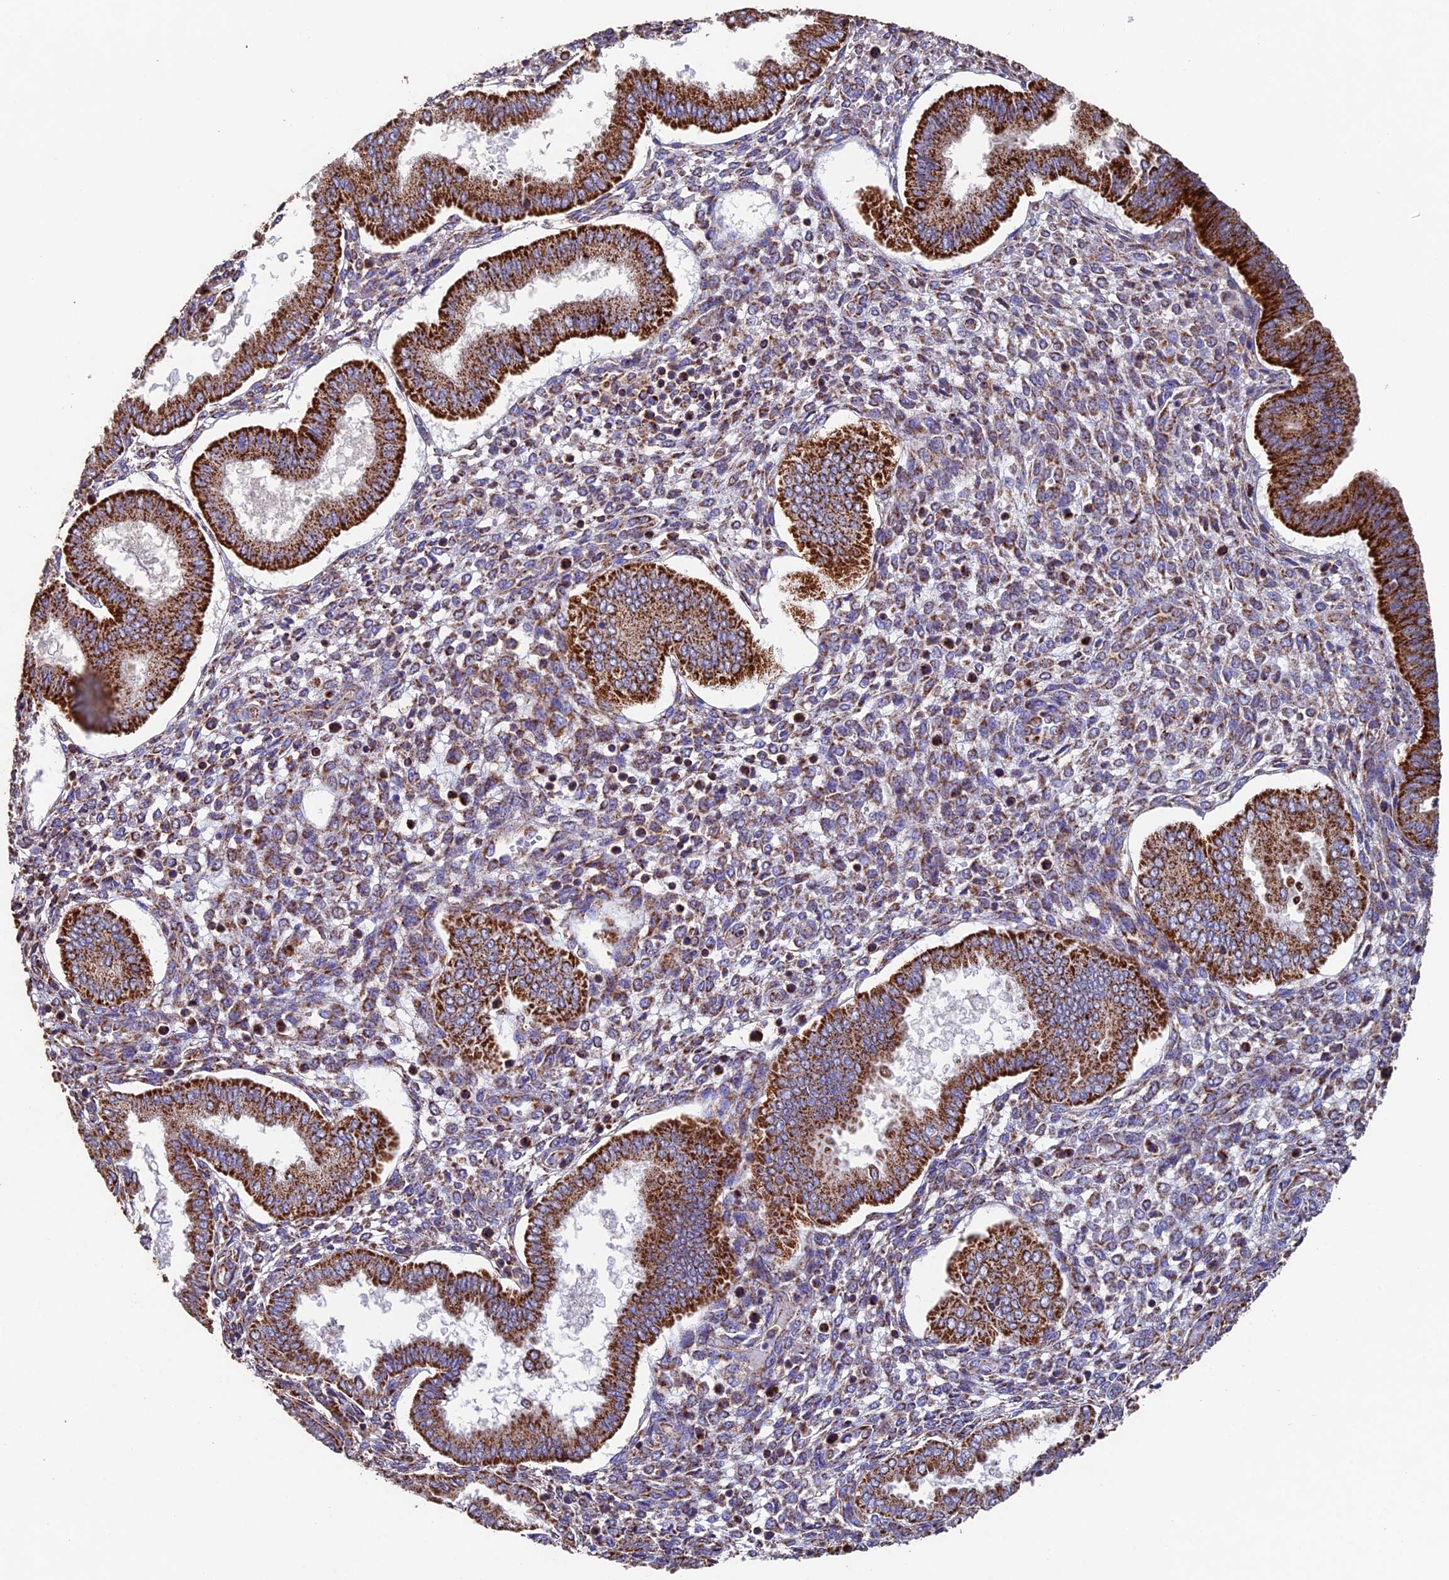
{"staining": {"intensity": "moderate", "quantity": "25%-75%", "location": "cytoplasmic/membranous"}, "tissue": "endometrium", "cell_type": "Cells in endometrial stroma", "image_type": "normal", "snomed": [{"axis": "morphology", "description": "Normal tissue, NOS"}, {"axis": "topography", "description": "Endometrium"}], "caption": "Human endometrium stained for a protein (brown) exhibits moderate cytoplasmic/membranous positive staining in about 25%-75% of cells in endometrial stroma.", "gene": "ADAT1", "patient": {"sex": "female", "age": 24}}